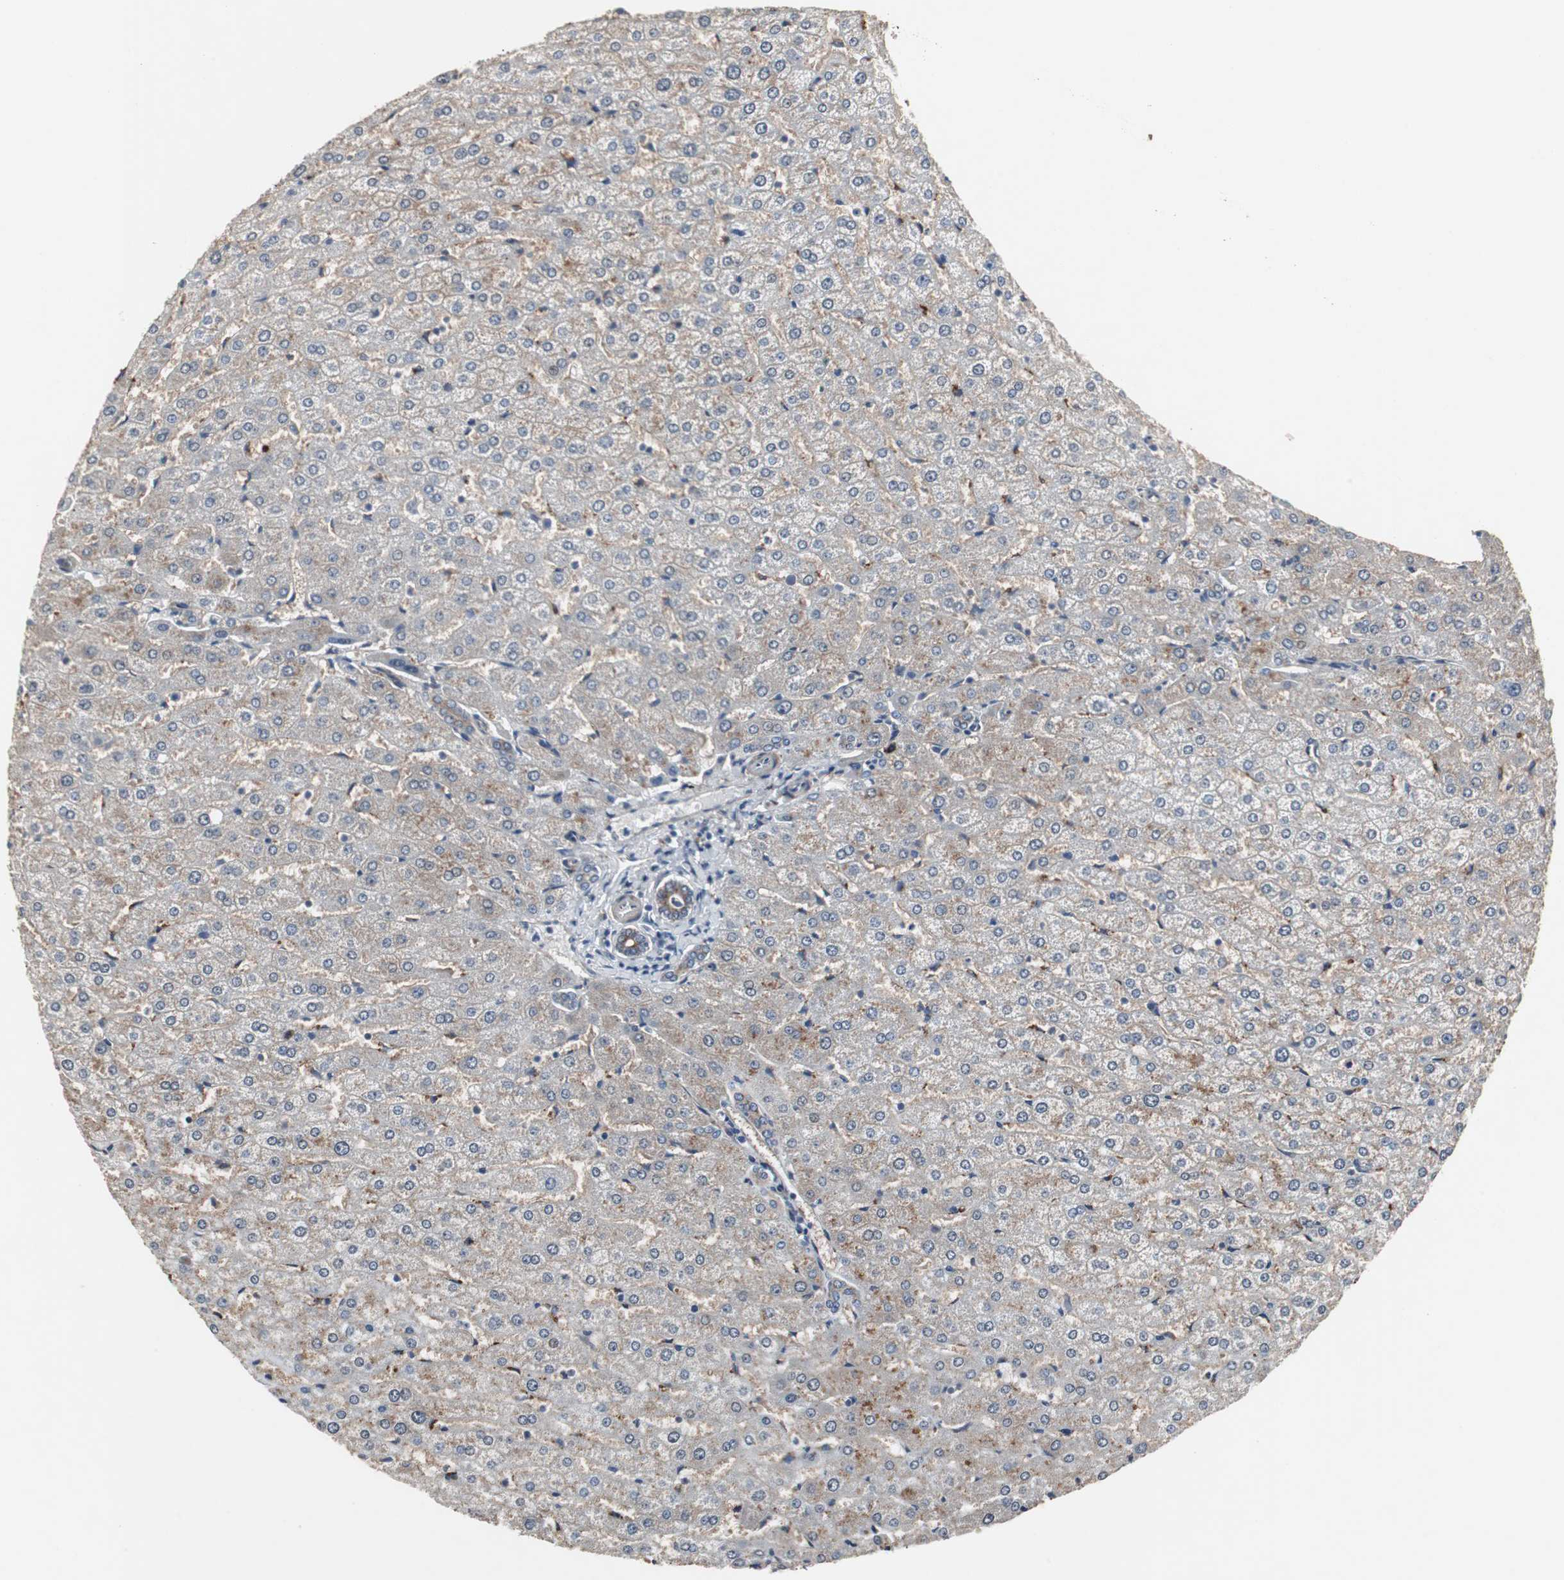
{"staining": {"intensity": "moderate", "quantity": ">75%", "location": "cytoplasmic/membranous"}, "tissue": "liver", "cell_type": "Cholangiocytes", "image_type": "normal", "snomed": [{"axis": "morphology", "description": "Normal tissue, NOS"}, {"axis": "morphology", "description": "Fibrosis, NOS"}, {"axis": "topography", "description": "Liver"}], "caption": "About >75% of cholangiocytes in normal human liver display moderate cytoplasmic/membranous protein positivity as visualized by brown immunohistochemical staining.", "gene": "GBA1", "patient": {"sex": "female", "age": 29}}